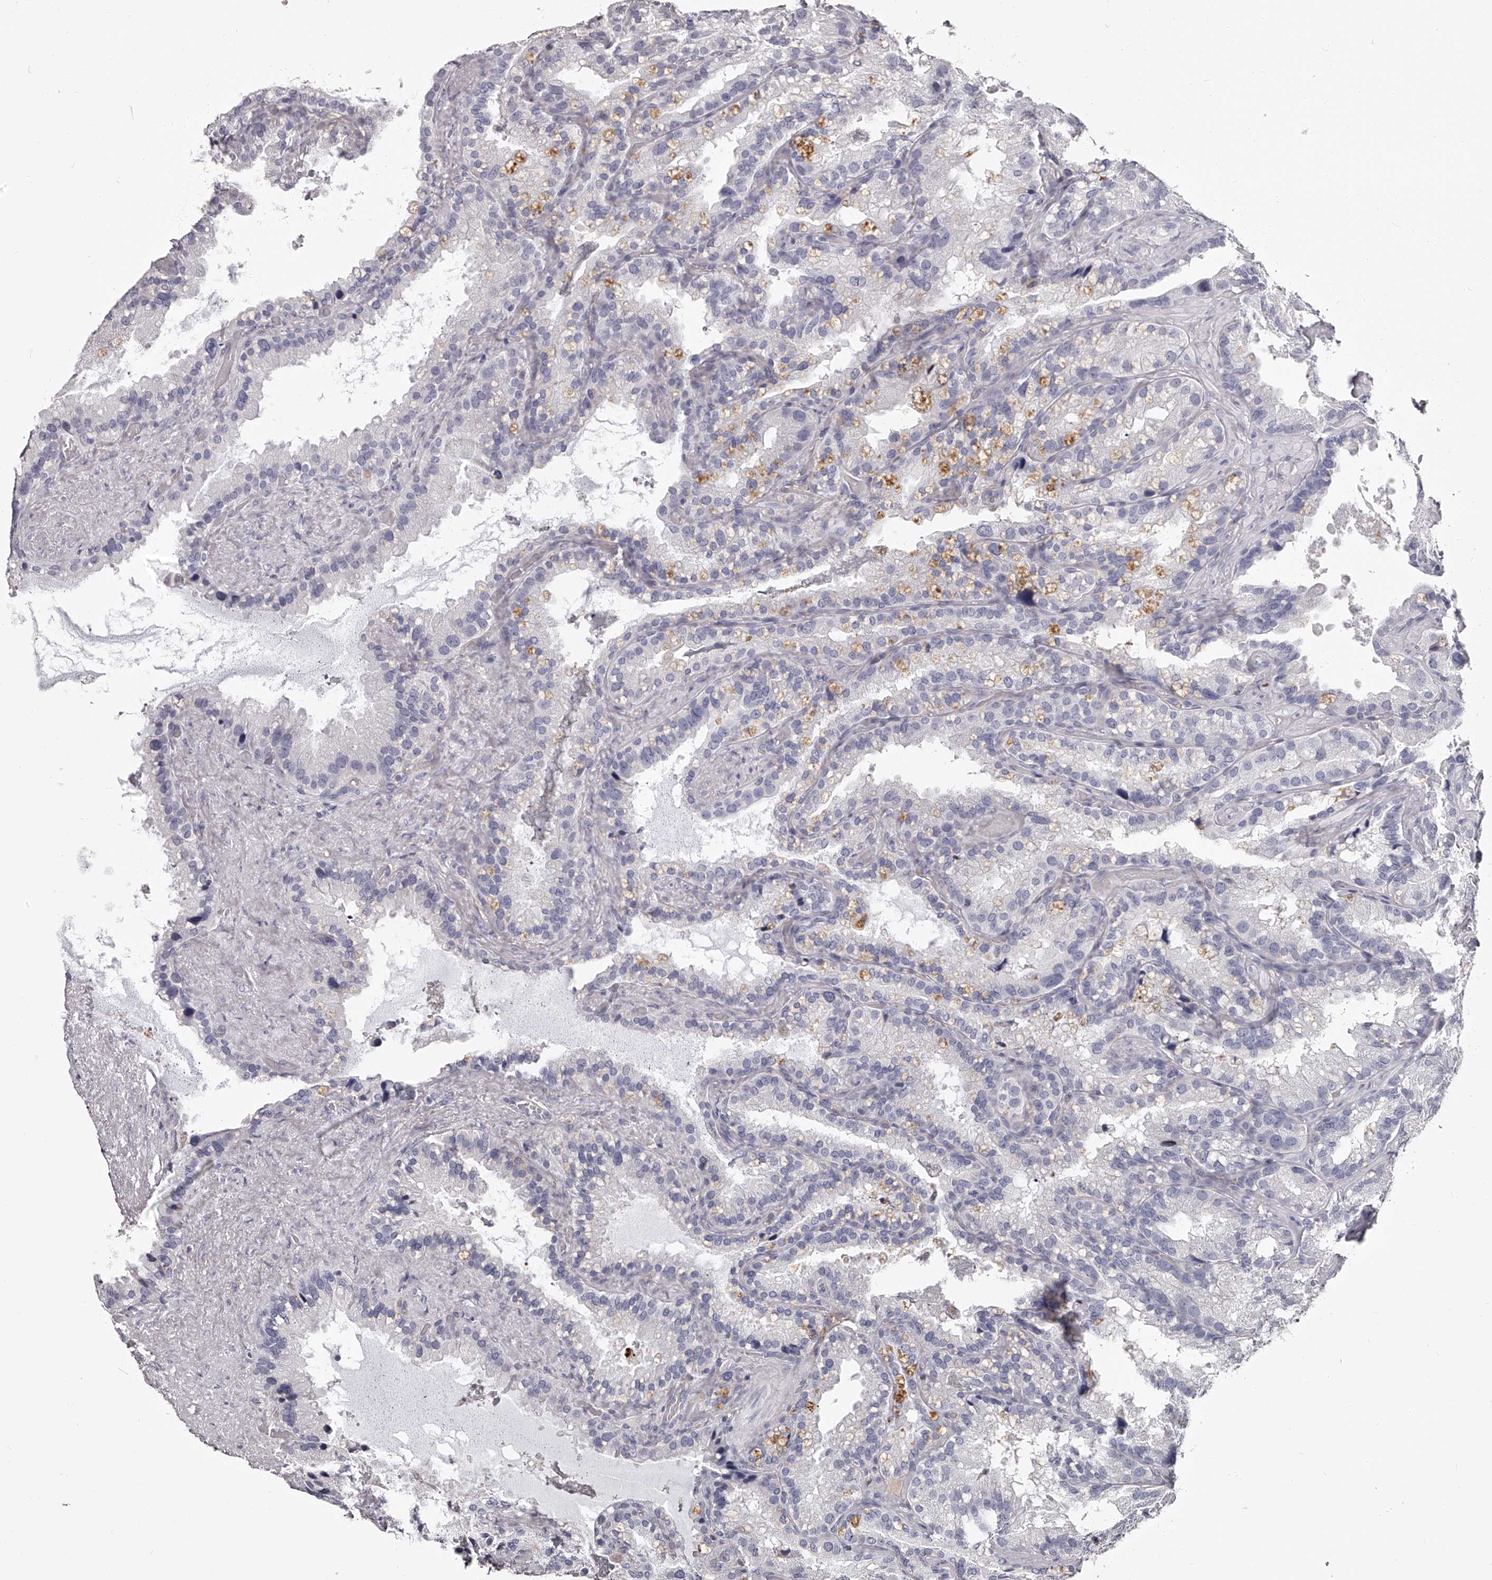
{"staining": {"intensity": "negative", "quantity": "none", "location": "none"}, "tissue": "seminal vesicle", "cell_type": "Glandular cells", "image_type": "normal", "snomed": [{"axis": "morphology", "description": "Normal tissue, NOS"}, {"axis": "topography", "description": "Prostate"}, {"axis": "topography", "description": "Seminal veicle"}], "caption": "Micrograph shows no significant protein expression in glandular cells of benign seminal vesicle. Brightfield microscopy of immunohistochemistry (IHC) stained with DAB (3,3'-diaminobenzidine) (brown) and hematoxylin (blue), captured at high magnification.", "gene": "PACSIN1", "patient": {"sex": "male", "age": 68}}